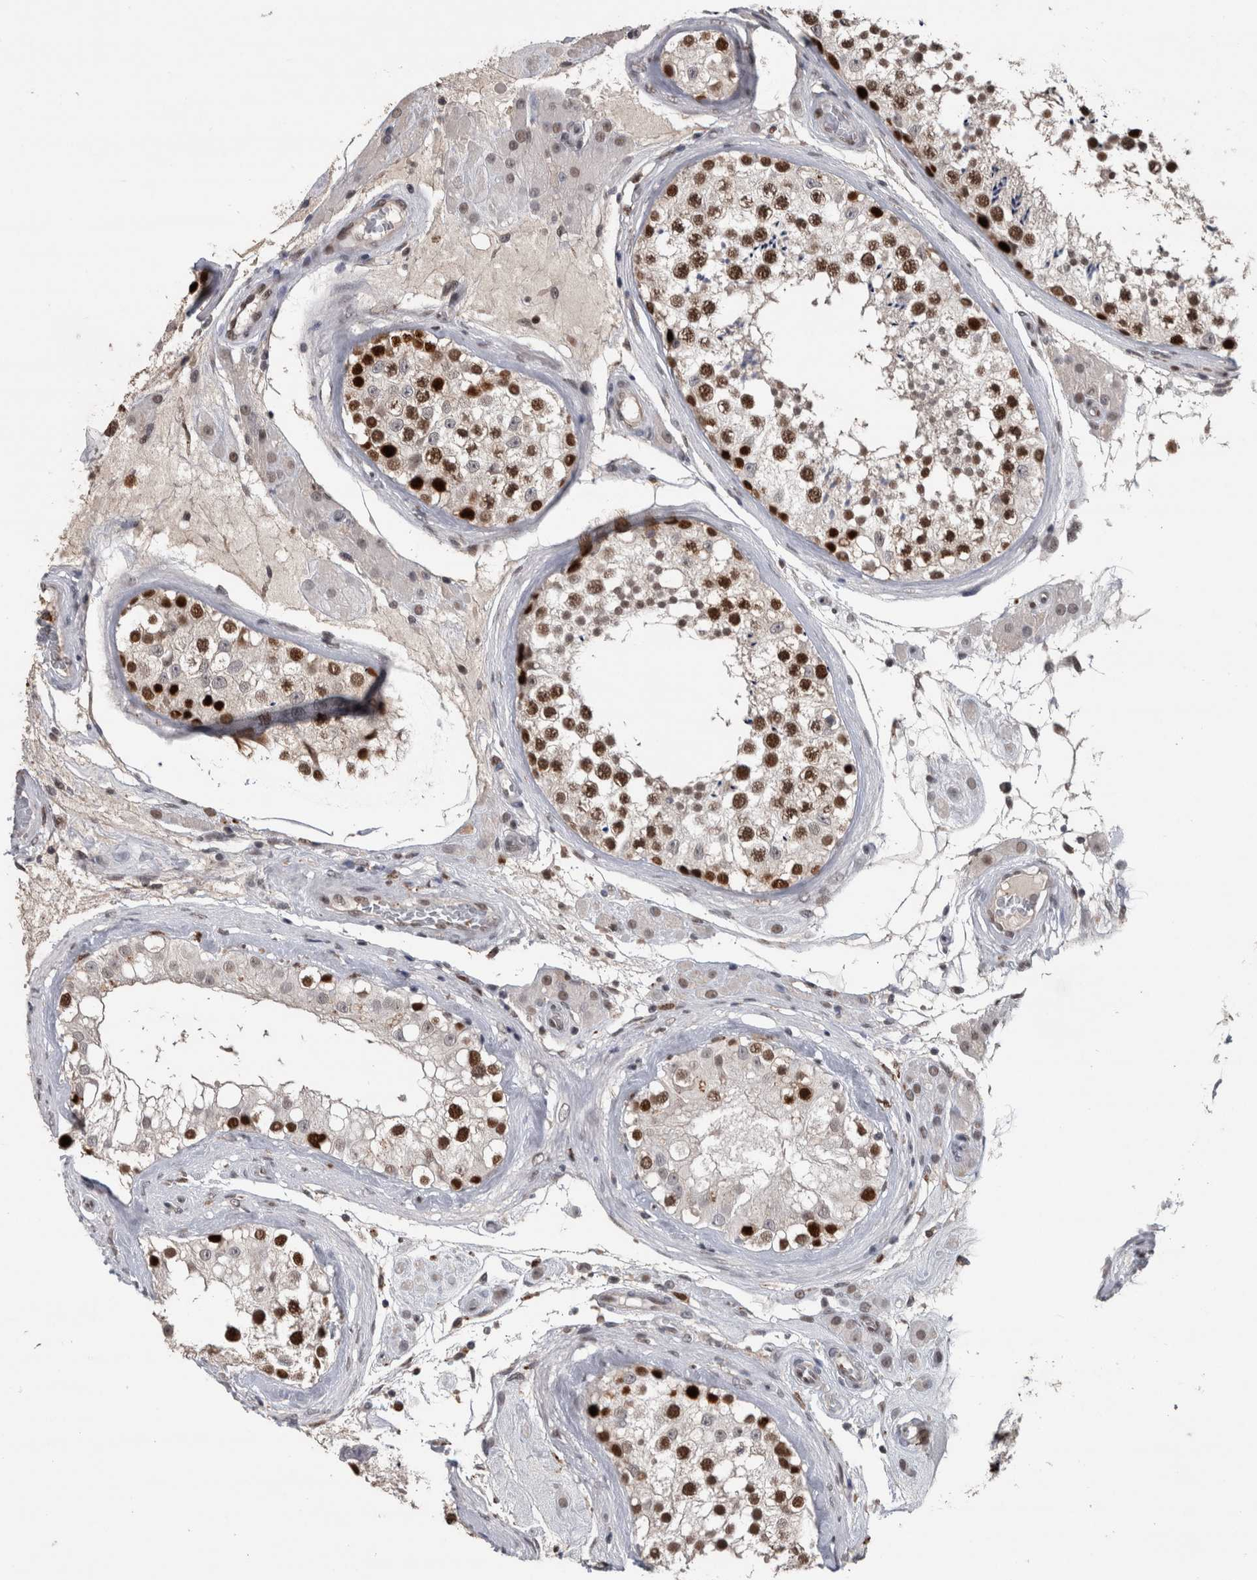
{"staining": {"intensity": "strong", "quantity": ">75%", "location": "nuclear"}, "tissue": "testis", "cell_type": "Cells in seminiferous ducts", "image_type": "normal", "snomed": [{"axis": "morphology", "description": "Normal tissue, NOS"}, {"axis": "topography", "description": "Testis"}], "caption": "IHC (DAB (3,3'-diaminobenzidine)) staining of normal testis exhibits strong nuclear protein positivity in about >75% of cells in seminiferous ducts. The staining was performed using DAB to visualize the protein expression in brown, while the nuclei were stained in blue with hematoxylin (Magnification: 20x).", "gene": "POLD2", "patient": {"sex": "male", "age": 46}}